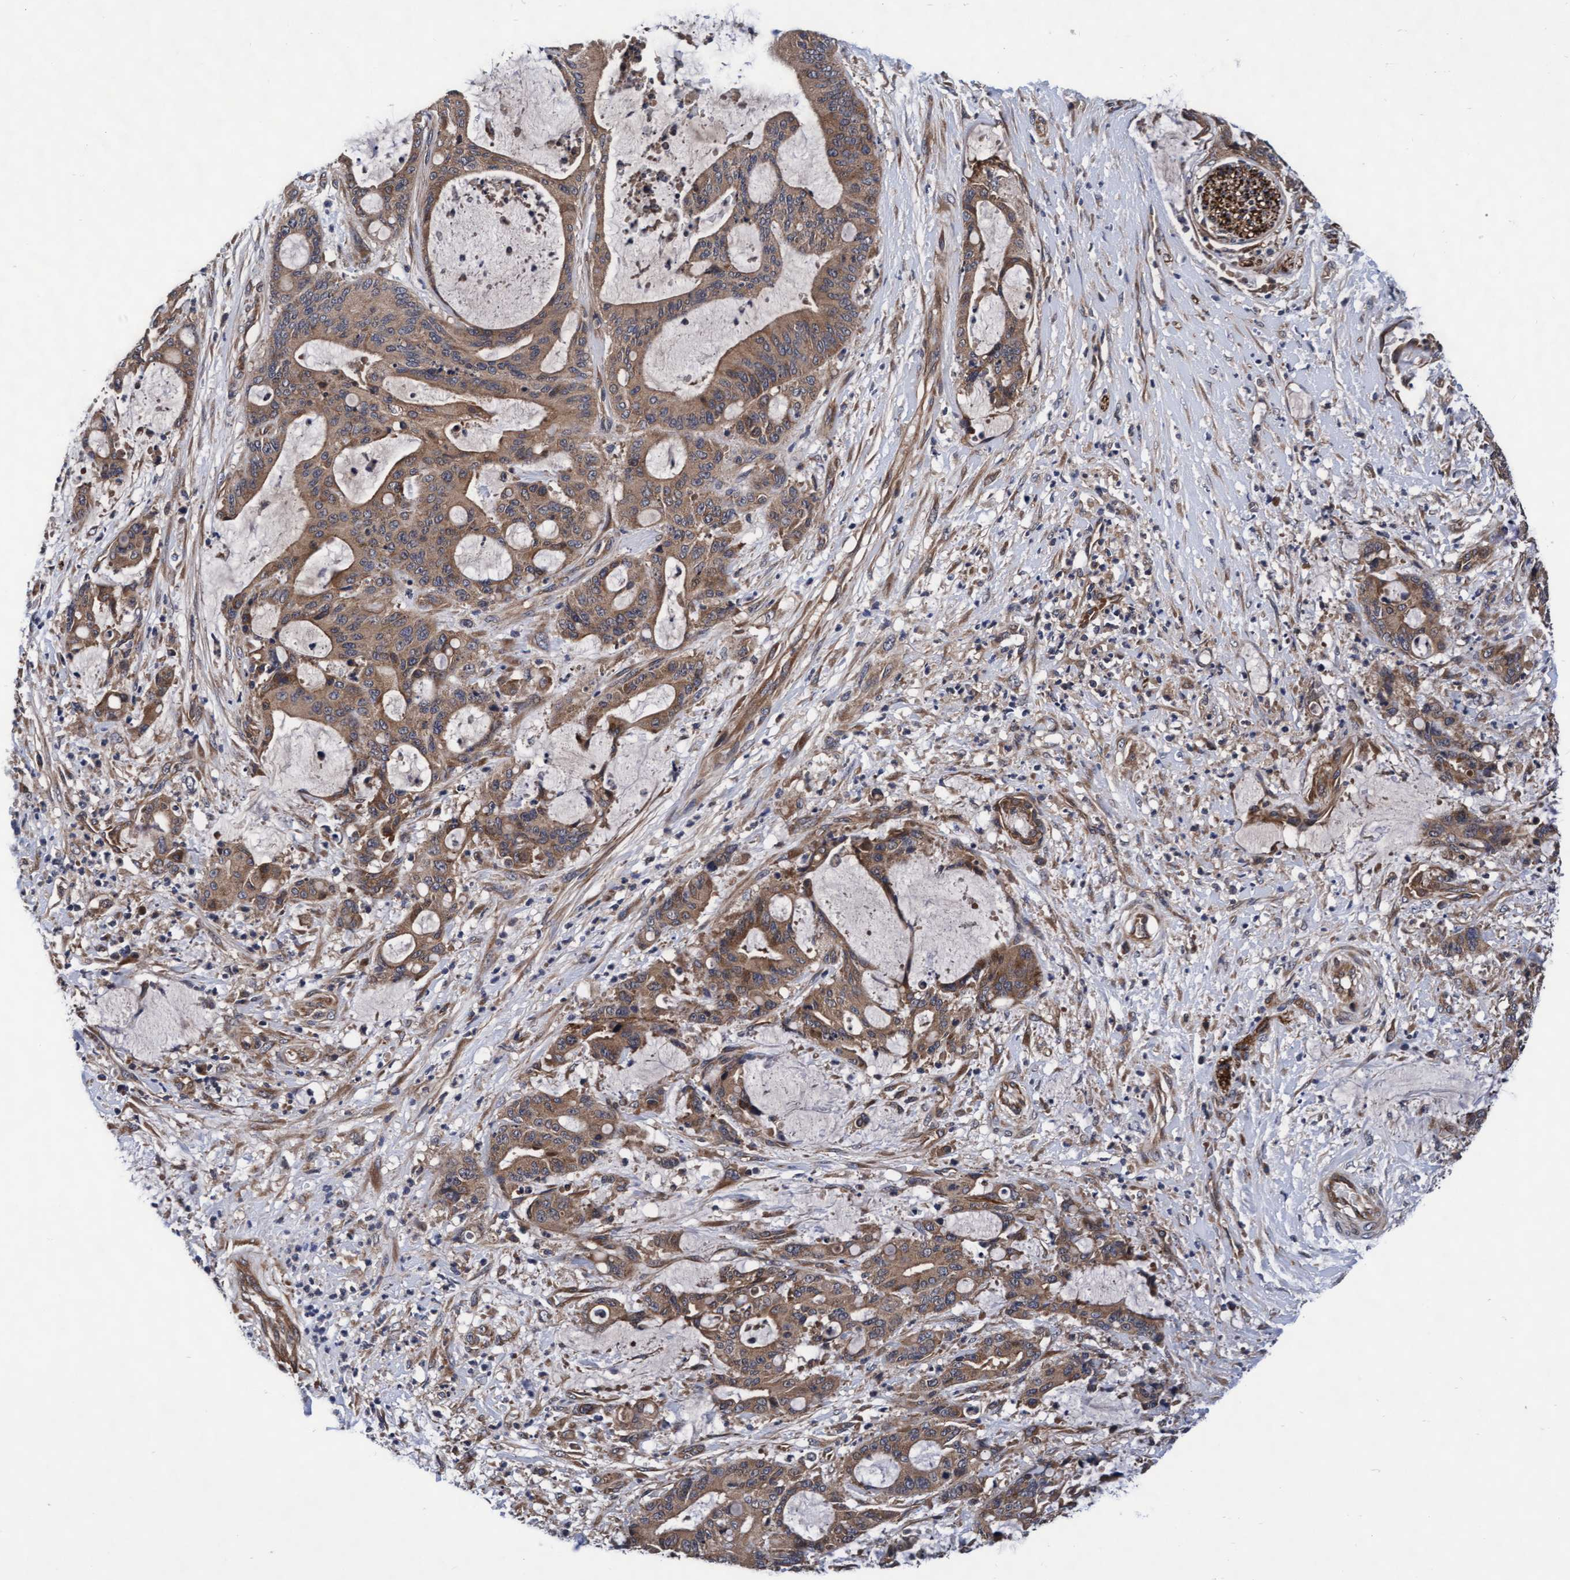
{"staining": {"intensity": "moderate", "quantity": ">75%", "location": "cytoplasmic/membranous"}, "tissue": "liver cancer", "cell_type": "Tumor cells", "image_type": "cancer", "snomed": [{"axis": "morphology", "description": "Normal tissue, NOS"}, {"axis": "morphology", "description": "Cholangiocarcinoma"}, {"axis": "topography", "description": "Liver"}, {"axis": "topography", "description": "Peripheral nerve tissue"}], "caption": "Immunohistochemical staining of human liver cholangiocarcinoma demonstrates medium levels of moderate cytoplasmic/membranous protein positivity in about >75% of tumor cells. The staining was performed using DAB to visualize the protein expression in brown, while the nuclei were stained in blue with hematoxylin (Magnification: 20x).", "gene": "EFCAB13", "patient": {"sex": "female", "age": 73}}